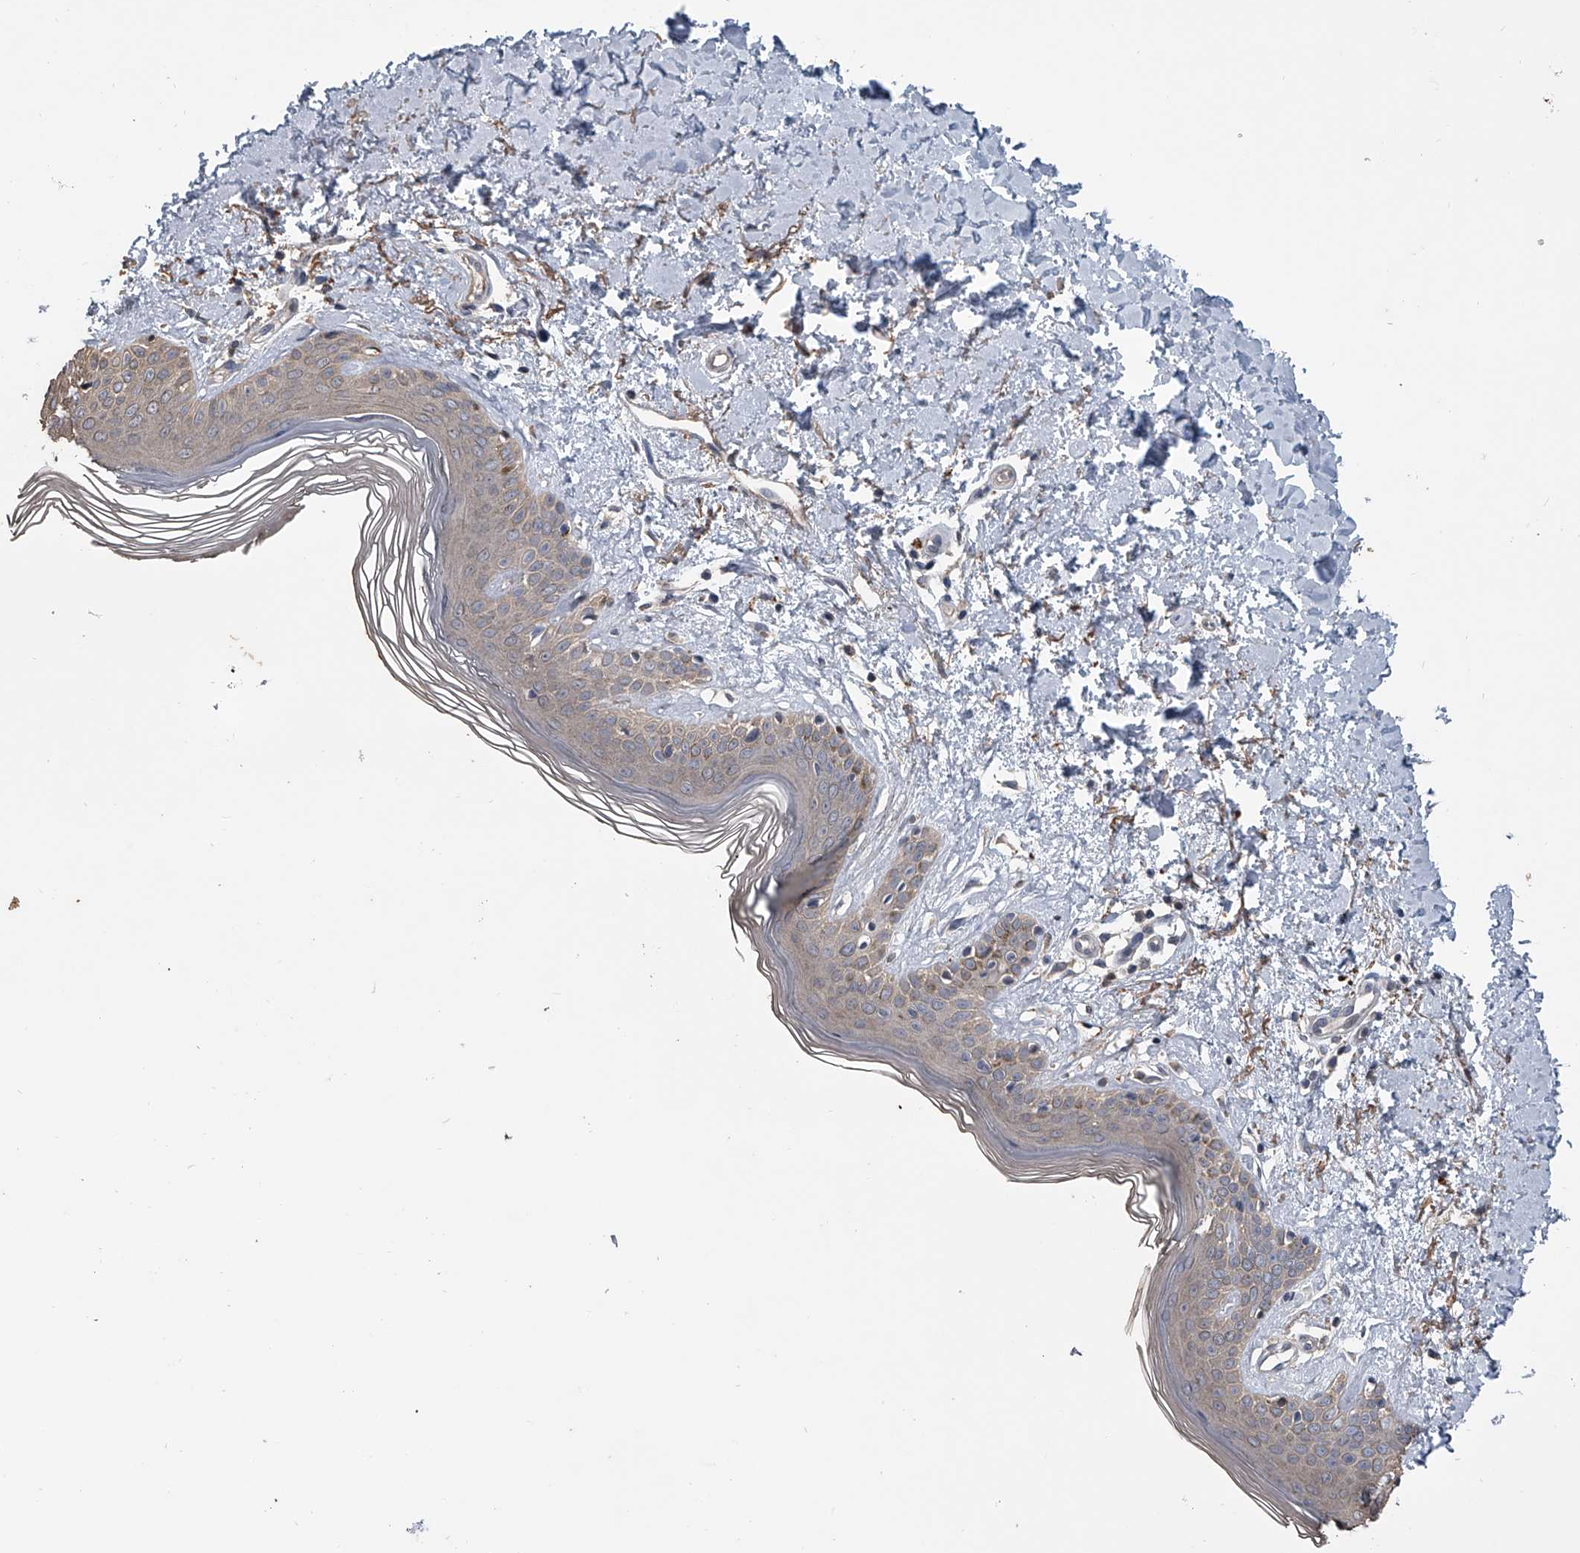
{"staining": {"intensity": "negative", "quantity": "none", "location": "none"}, "tissue": "skin", "cell_type": "Fibroblasts", "image_type": "normal", "snomed": [{"axis": "morphology", "description": "Normal tissue, NOS"}, {"axis": "topography", "description": "Skin"}], "caption": "This is an immunohistochemistry micrograph of benign skin. There is no expression in fibroblasts.", "gene": "DOCK9", "patient": {"sex": "female", "age": 64}}